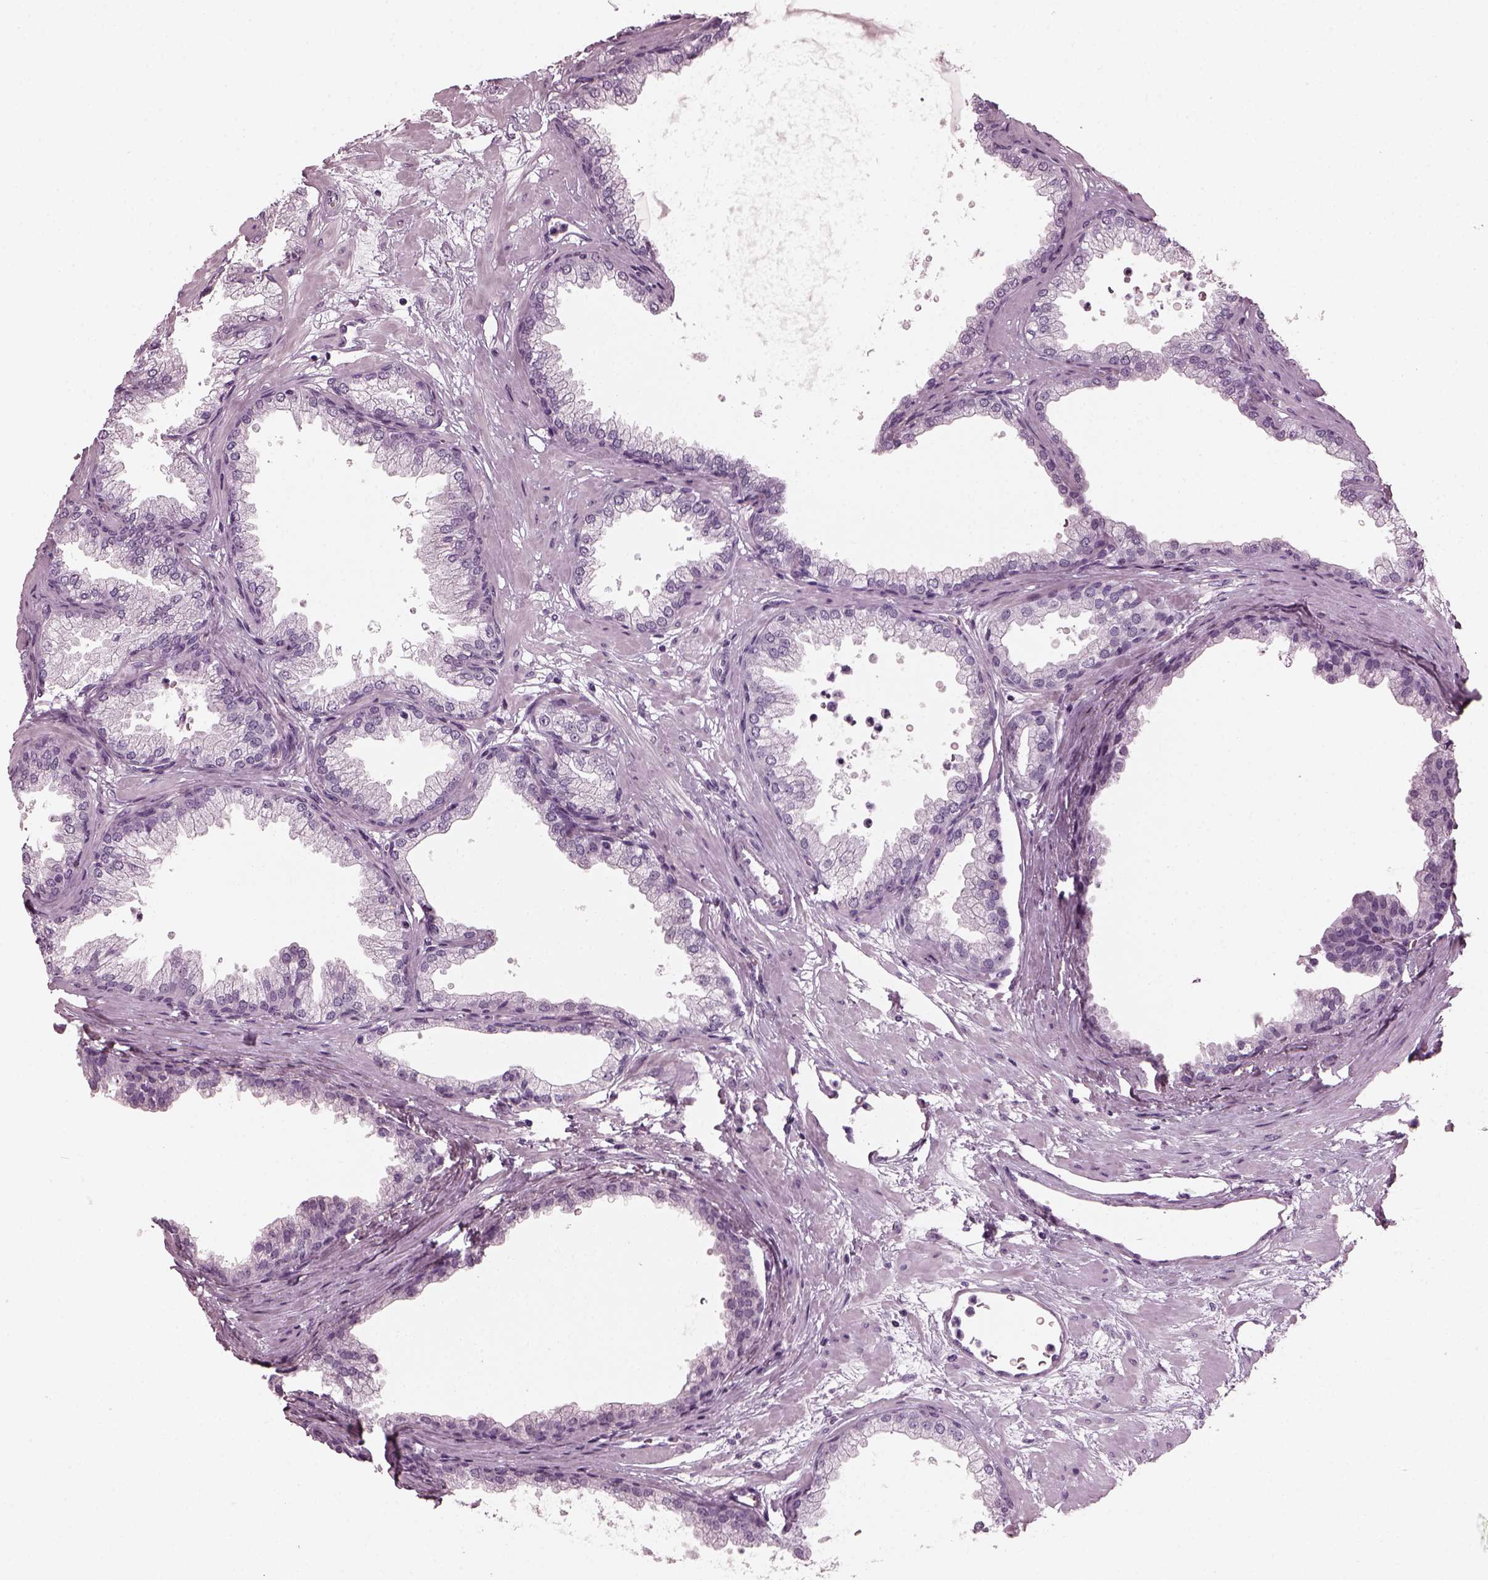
{"staining": {"intensity": "negative", "quantity": "none", "location": "none"}, "tissue": "prostate", "cell_type": "Glandular cells", "image_type": "normal", "snomed": [{"axis": "morphology", "description": "Normal tissue, NOS"}, {"axis": "topography", "description": "Prostate"}], "caption": "IHC micrograph of unremarkable human prostate stained for a protein (brown), which demonstrates no positivity in glandular cells.", "gene": "RCVRN", "patient": {"sex": "male", "age": 37}}